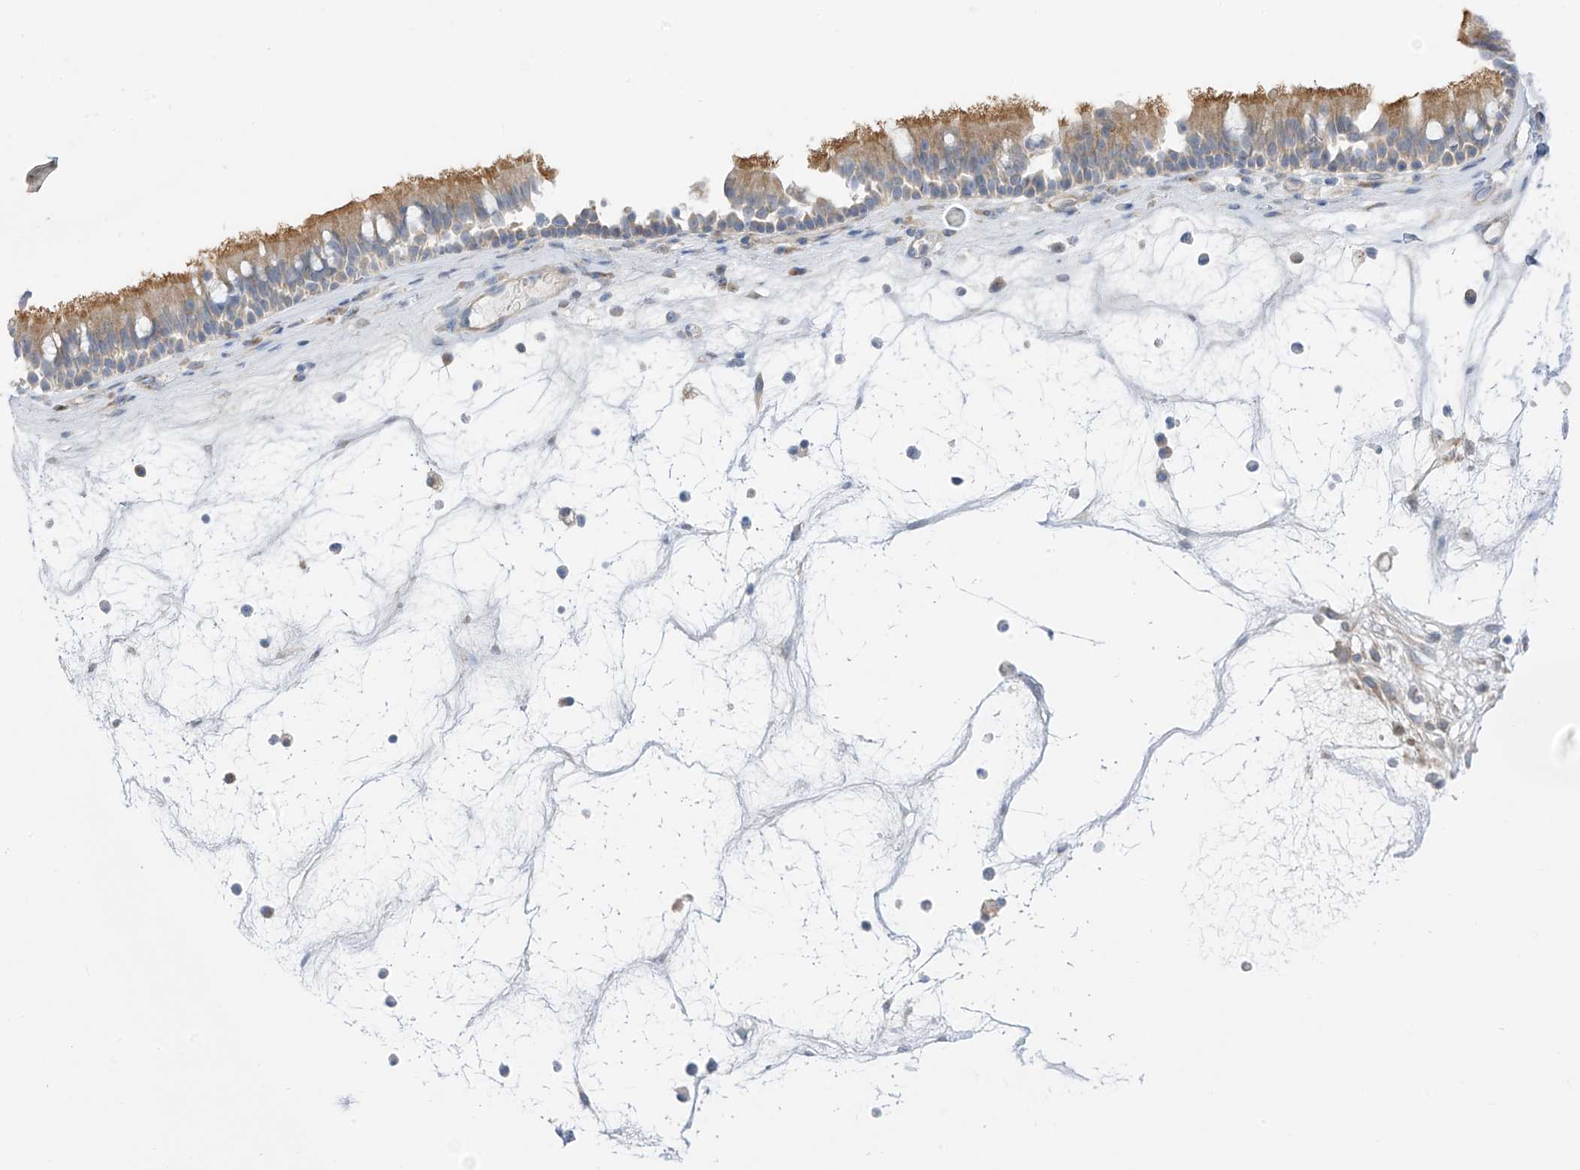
{"staining": {"intensity": "moderate", "quantity": ">75%", "location": "cytoplasmic/membranous"}, "tissue": "nasopharynx", "cell_type": "Respiratory epithelial cells", "image_type": "normal", "snomed": [{"axis": "morphology", "description": "Normal tissue, NOS"}, {"axis": "morphology", "description": "Inflammation, NOS"}, {"axis": "morphology", "description": "Malignant melanoma, Metastatic site"}, {"axis": "topography", "description": "Nasopharynx"}], "caption": "Nasopharynx was stained to show a protein in brown. There is medium levels of moderate cytoplasmic/membranous expression in approximately >75% of respiratory epithelial cells. (DAB (3,3'-diaminobenzidine) IHC with brightfield microscopy, high magnification).", "gene": "NALCN", "patient": {"sex": "male", "age": 70}}